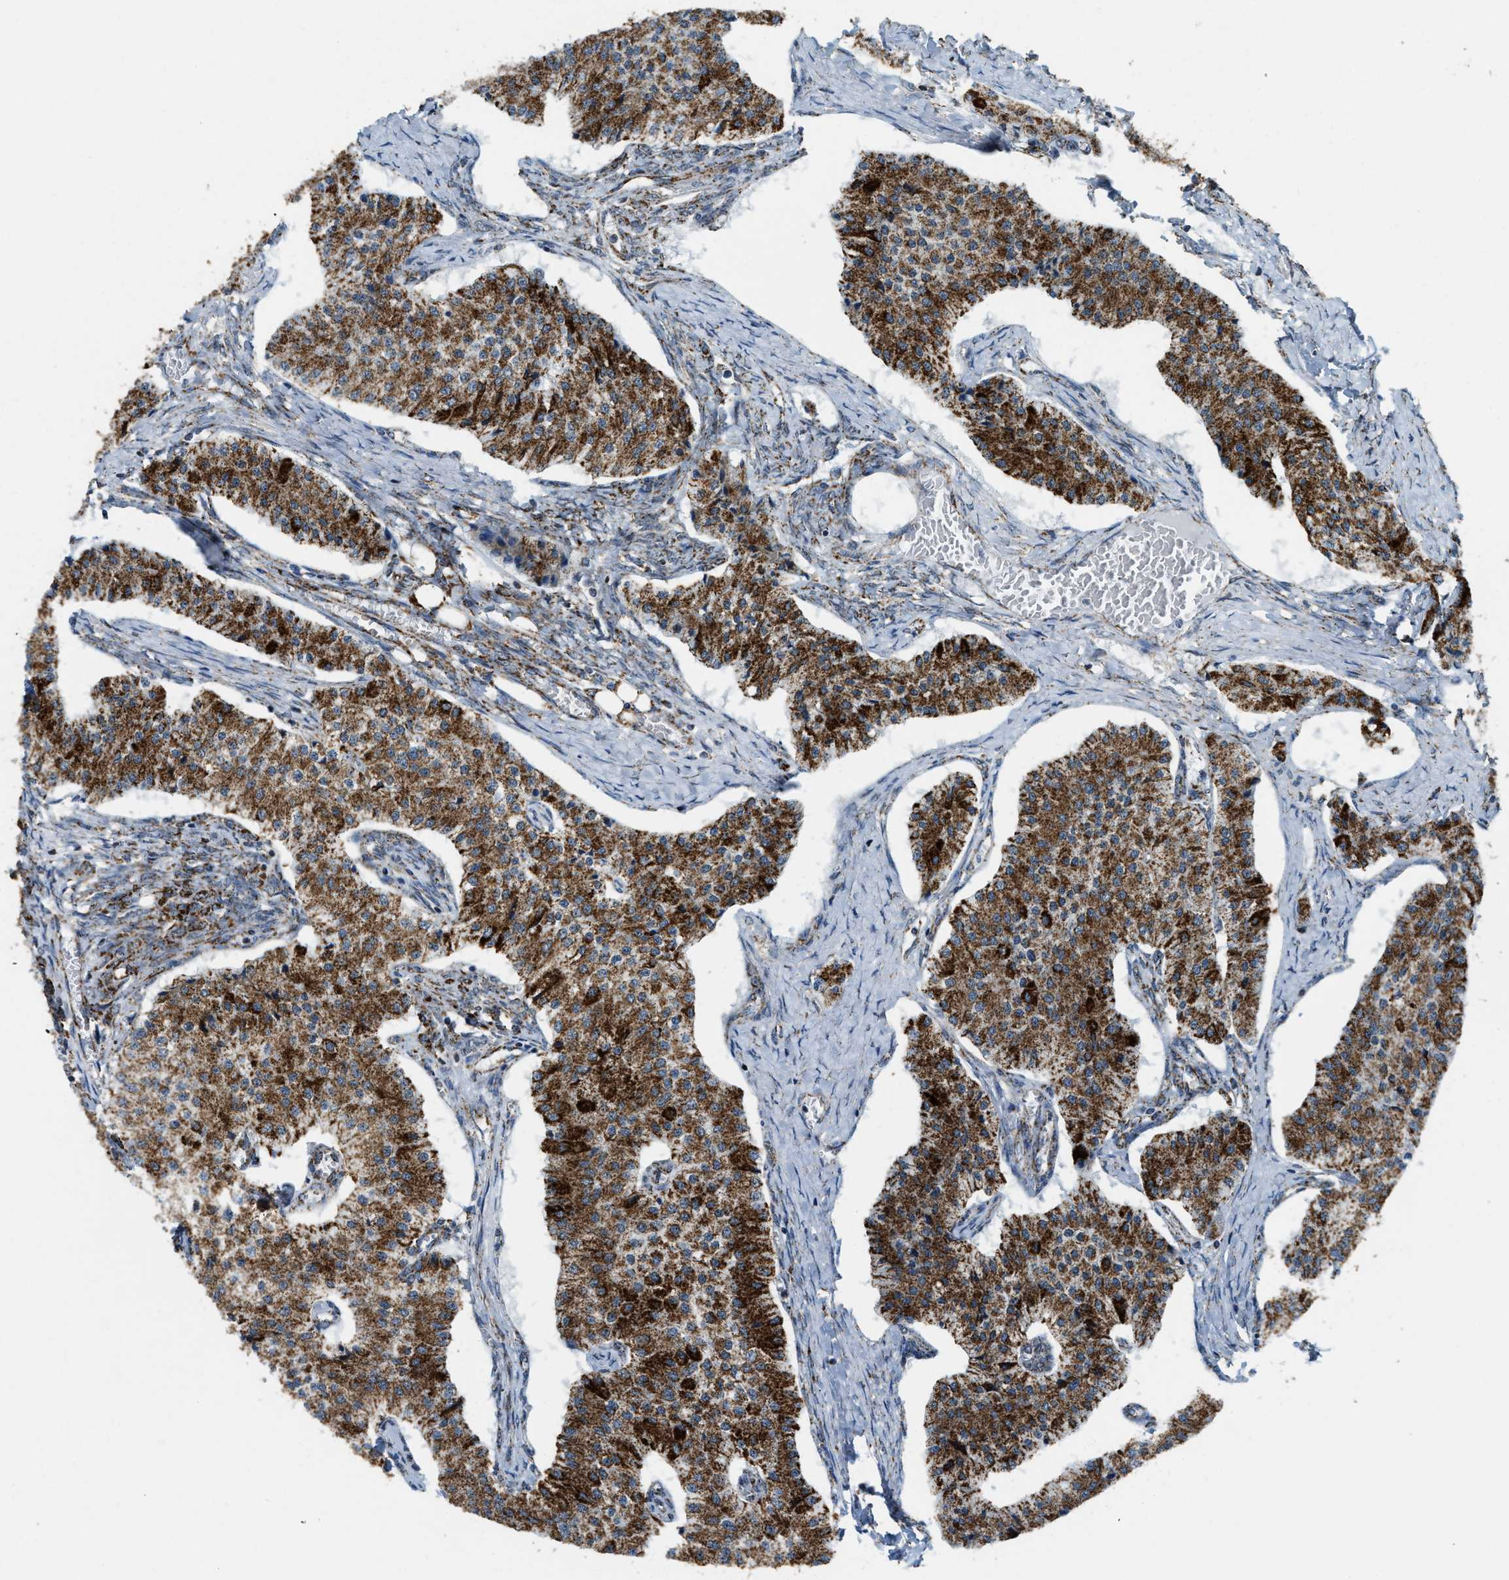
{"staining": {"intensity": "moderate", "quantity": ">75%", "location": "cytoplasmic/membranous"}, "tissue": "carcinoid", "cell_type": "Tumor cells", "image_type": "cancer", "snomed": [{"axis": "morphology", "description": "Carcinoid, malignant, NOS"}, {"axis": "topography", "description": "Colon"}], "caption": "The histopathology image exhibits a brown stain indicating the presence of a protein in the cytoplasmic/membranous of tumor cells in malignant carcinoid. The staining was performed using DAB, with brown indicating positive protein expression. Nuclei are stained blue with hematoxylin.", "gene": "HIBADH", "patient": {"sex": "female", "age": 52}}